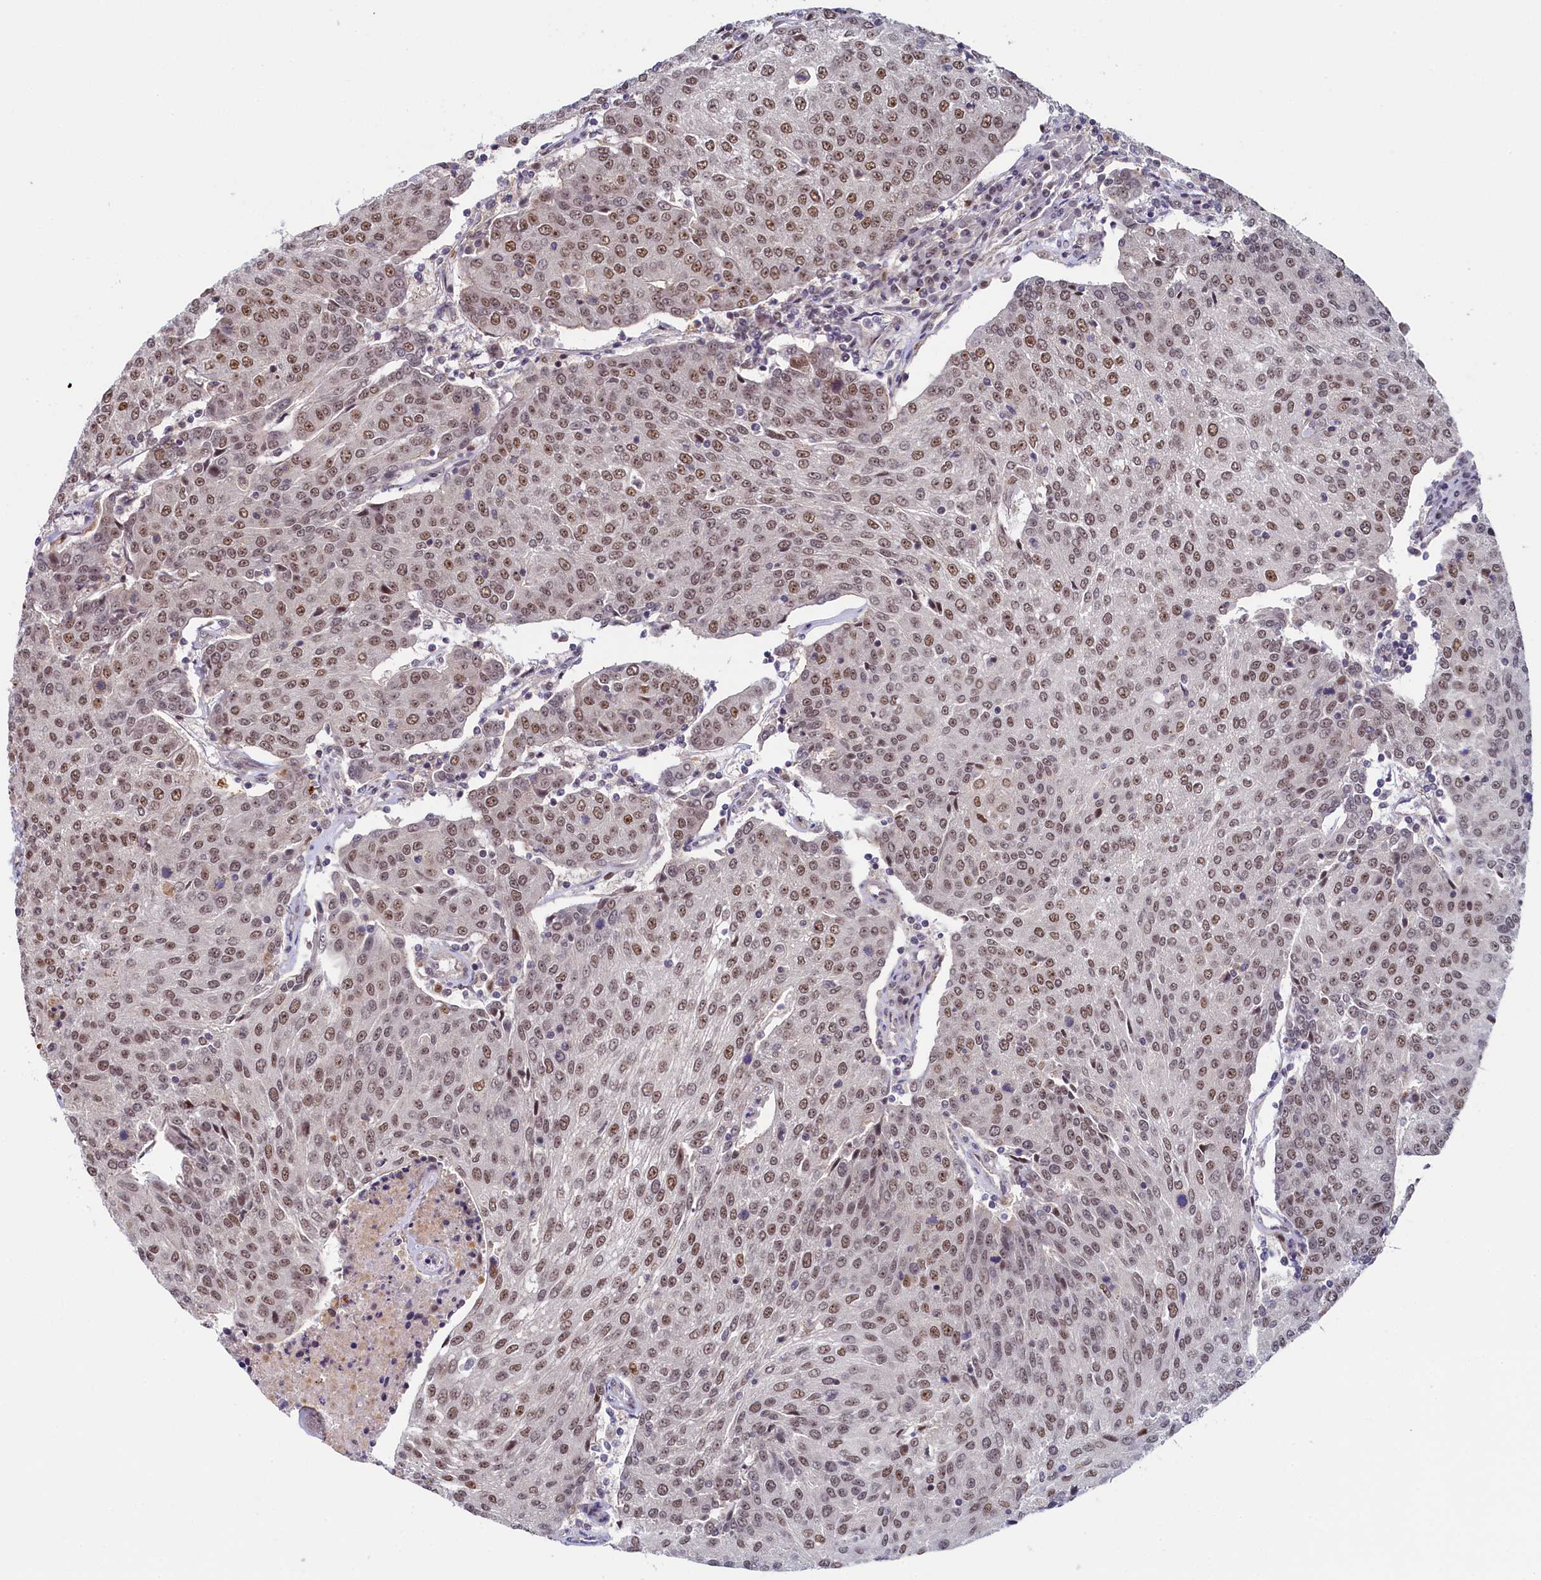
{"staining": {"intensity": "moderate", "quantity": ">75%", "location": "nuclear"}, "tissue": "urothelial cancer", "cell_type": "Tumor cells", "image_type": "cancer", "snomed": [{"axis": "morphology", "description": "Urothelial carcinoma, High grade"}, {"axis": "topography", "description": "Urinary bladder"}], "caption": "Immunohistochemistry (IHC) staining of urothelial cancer, which shows medium levels of moderate nuclear expression in approximately >75% of tumor cells indicating moderate nuclear protein expression. The staining was performed using DAB (brown) for protein detection and nuclei were counterstained in hematoxylin (blue).", "gene": "INTS14", "patient": {"sex": "female", "age": 85}}